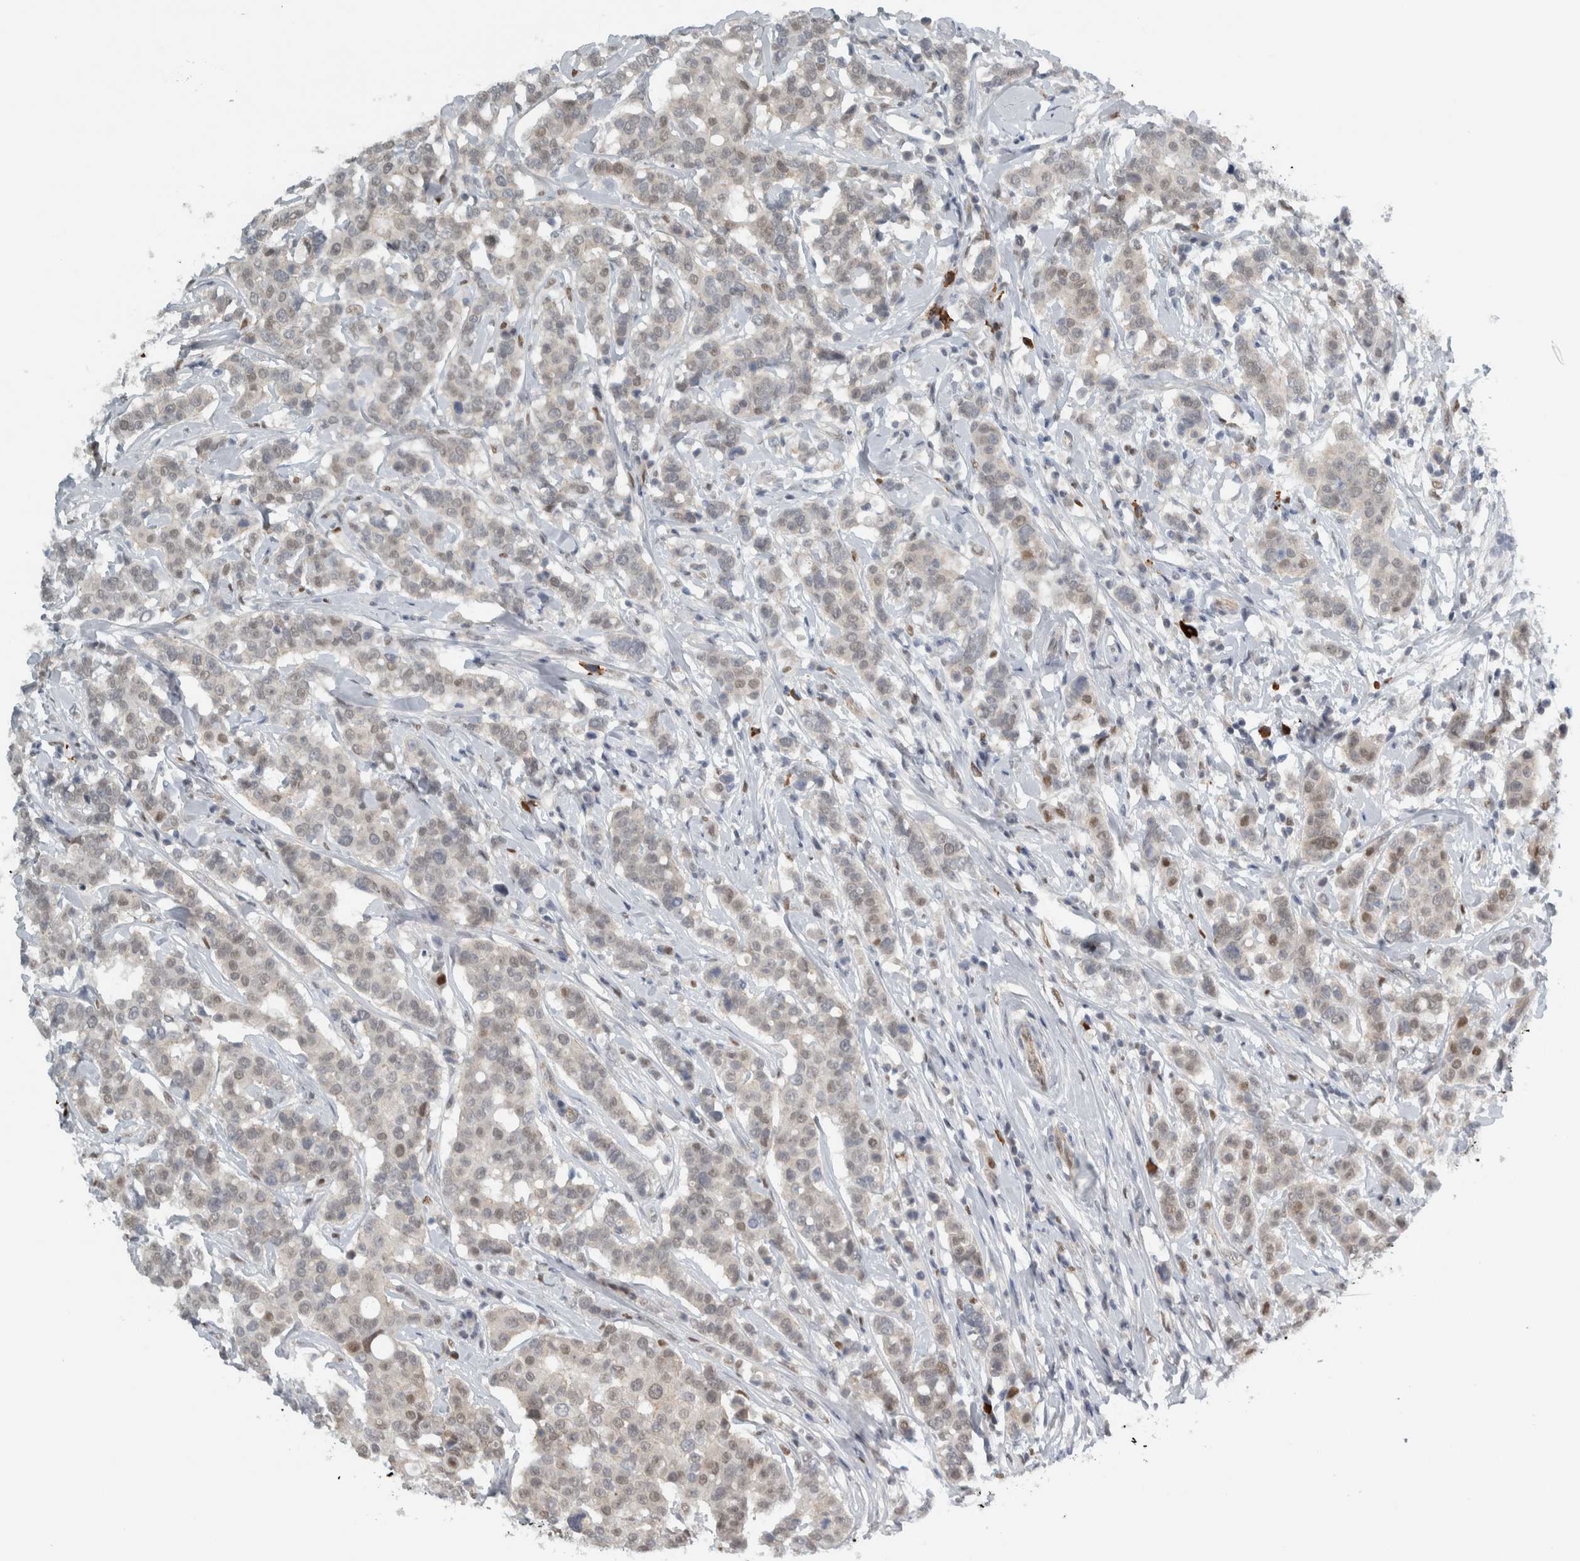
{"staining": {"intensity": "weak", "quantity": "<25%", "location": "nuclear"}, "tissue": "breast cancer", "cell_type": "Tumor cells", "image_type": "cancer", "snomed": [{"axis": "morphology", "description": "Duct carcinoma"}, {"axis": "topography", "description": "Breast"}], "caption": "IHC histopathology image of invasive ductal carcinoma (breast) stained for a protein (brown), which demonstrates no staining in tumor cells.", "gene": "ADPRM", "patient": {"sex": "female", "age": 27}}